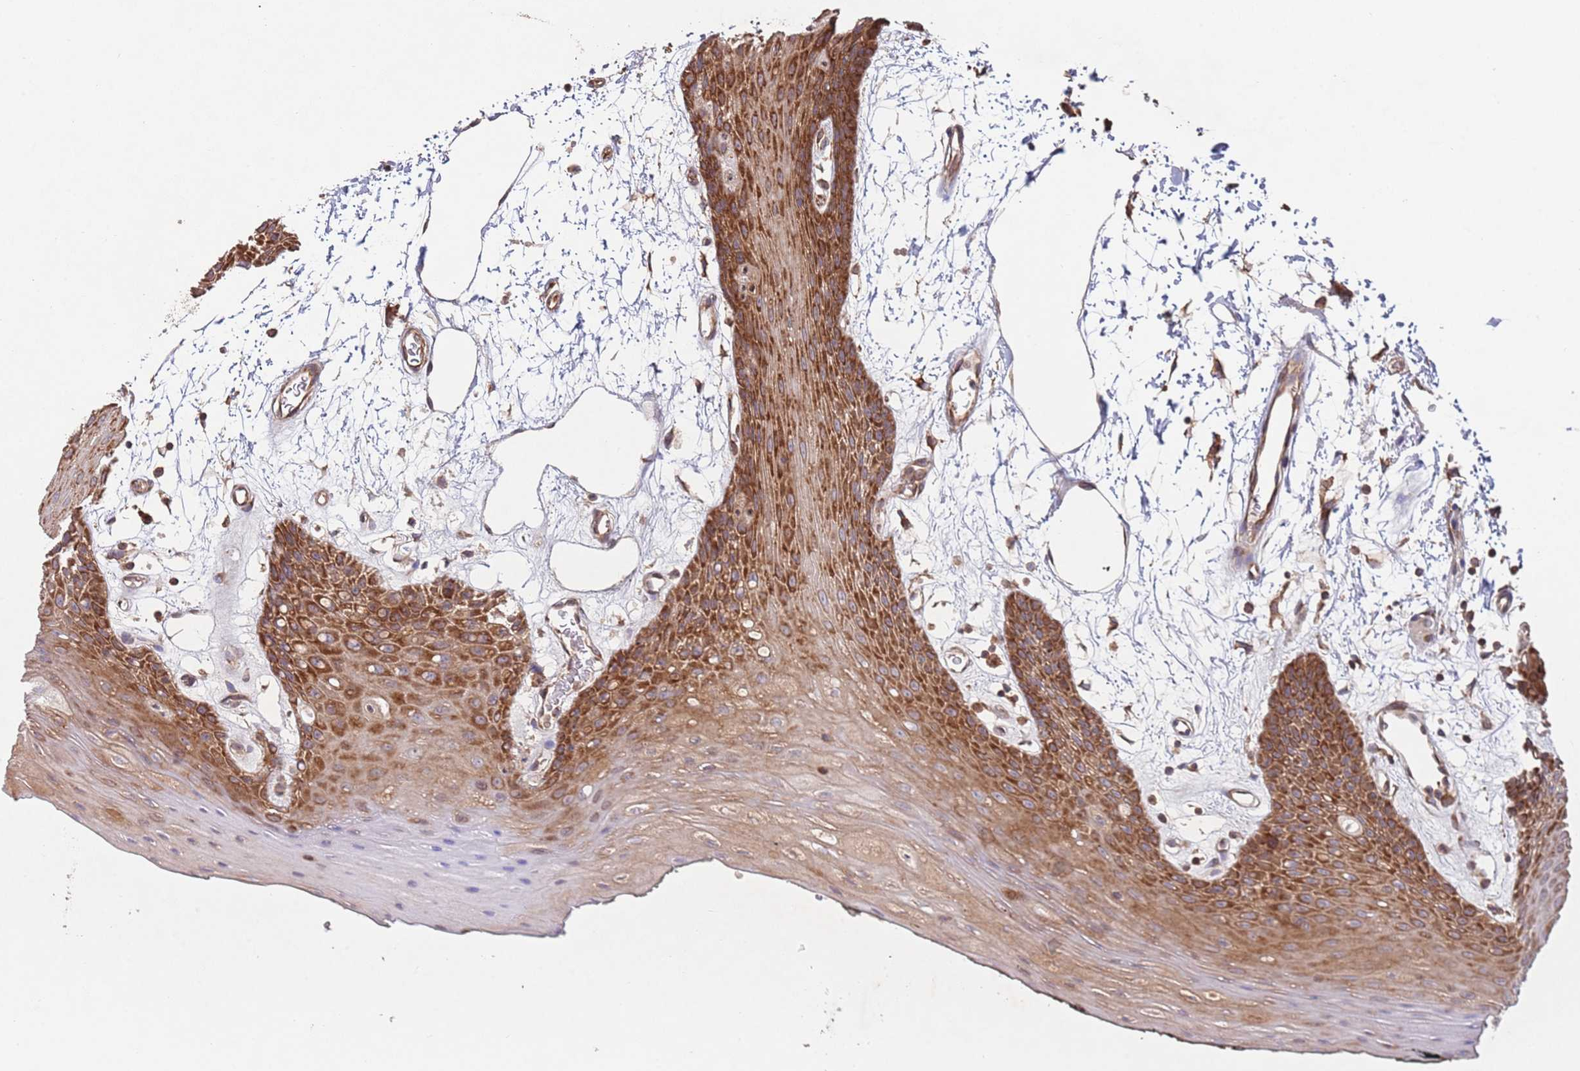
{"staining": {"intensity": "strong", "quantity": "25%-75%", "location": "cytoplasmic/membranous"}, "tissue": "oral mucosa", "cell_type": "Squamous epithelial cells", "image_type": "normal", "snomed": [{"axis": "morphology", "description": "Normal tissue, NOS"}, {"axis": "topography", "description": "Oral tissue"}, {"axis": "topography", "description": "Tounge, NOS"}], "caption": "Brown immunohistochemical staining in normal oral mucosa displays strong cytoplasmic/membranous staining in approximately 25%-75% of squamous epithelial cells.", "gene": "RNF19B", "patient": {"sex": "female", "age": 59}}